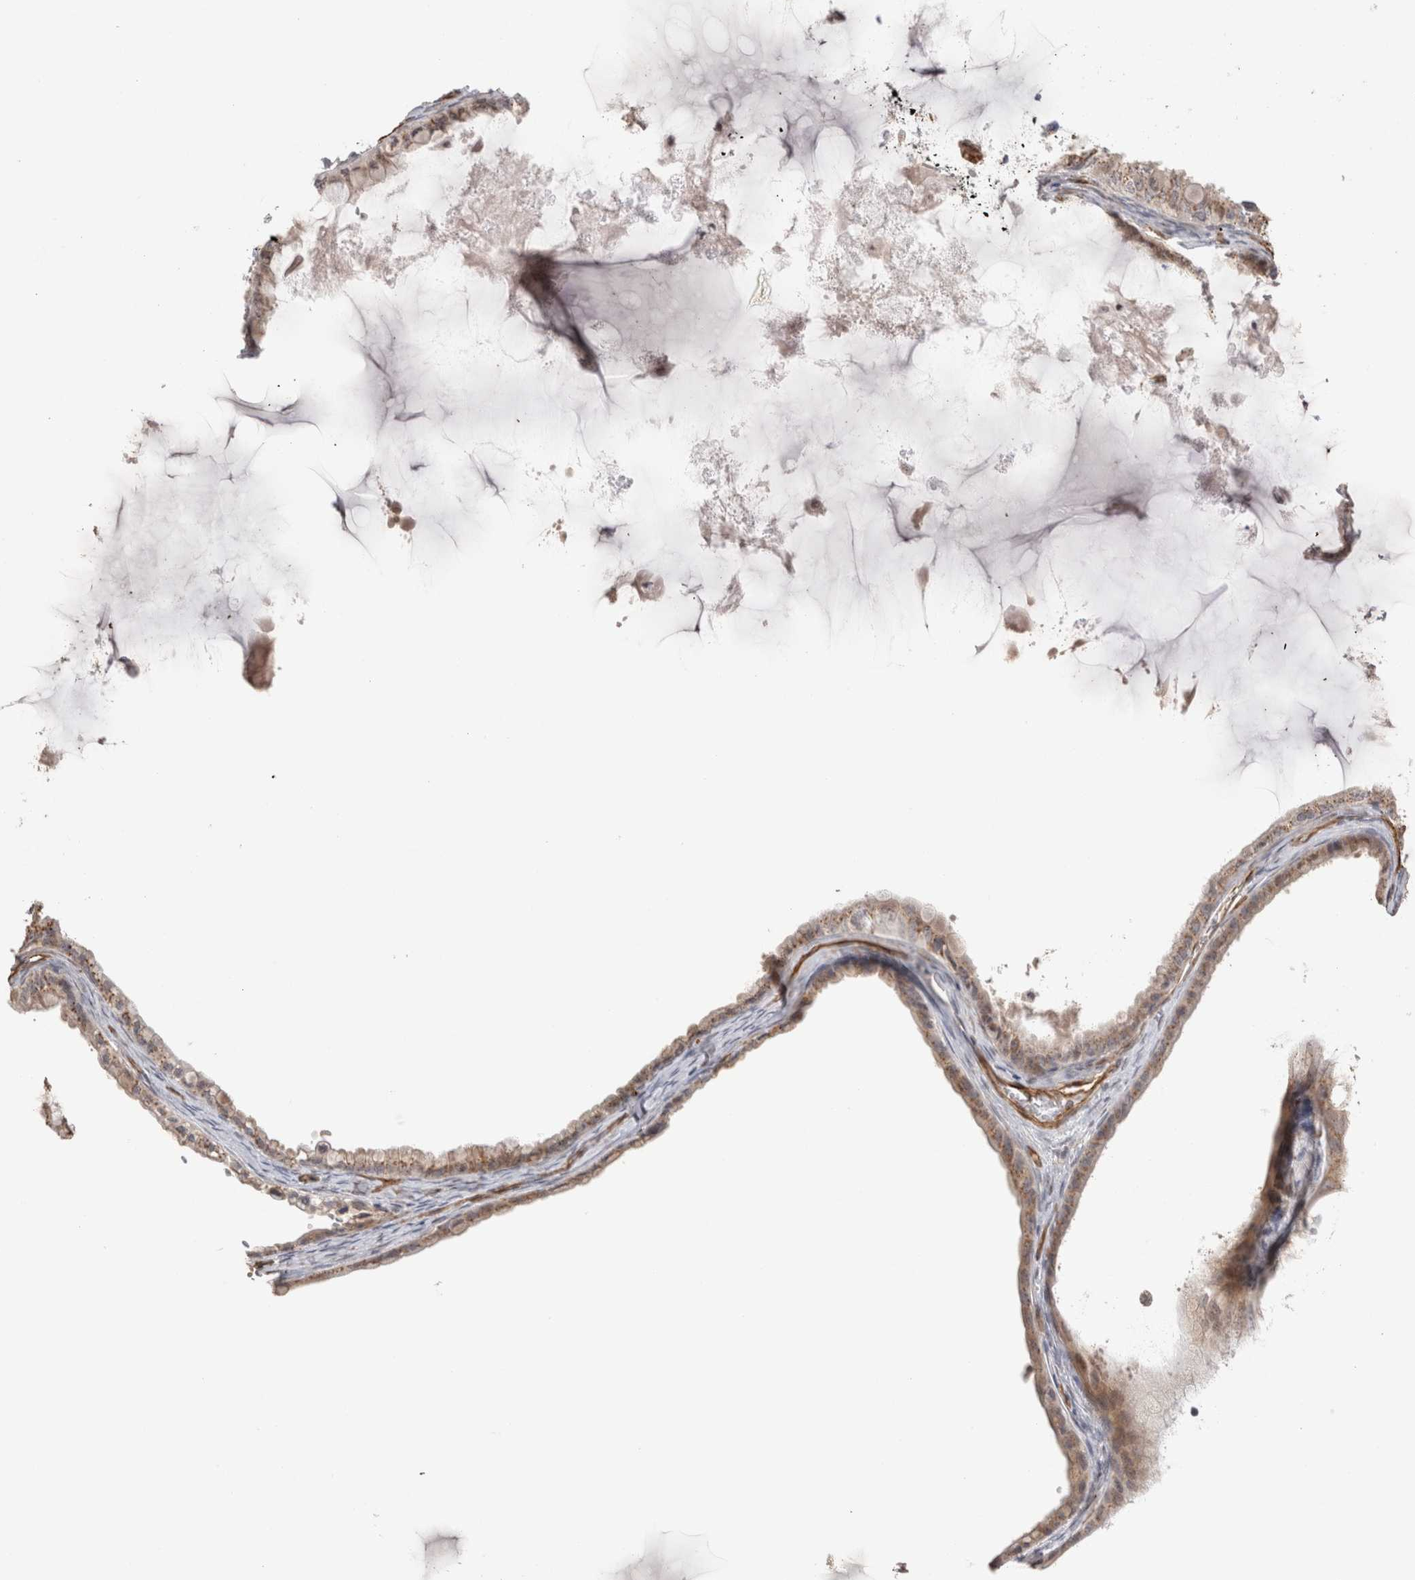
{"staining": {"intensity": "weak", "quantity": ">75%", "location": "cytoplasmic/membranous"}, "tissue": "ovarian cancer", "cell_type": "Tumor cells", "image_type": "cancer", "snomed": [{"axis": "morphology", "description": "Cystadenocarcinoma, mucinous, NOS"}, {"axis": "topography", "description": "Ovary"}], "caption": "High-magnification brightfield microscopy of ovarian cancer (mucinous cystadenocarcinoma) stained with DAB (brown) and counterstained with hematoxylin (blue). tumor cells exhibit weak cytoplasmic/membranous expression is appreciated in approximately>75% of cells.", "gene": "CAAP1", "patient": {"sex": "female", "age": 80}}